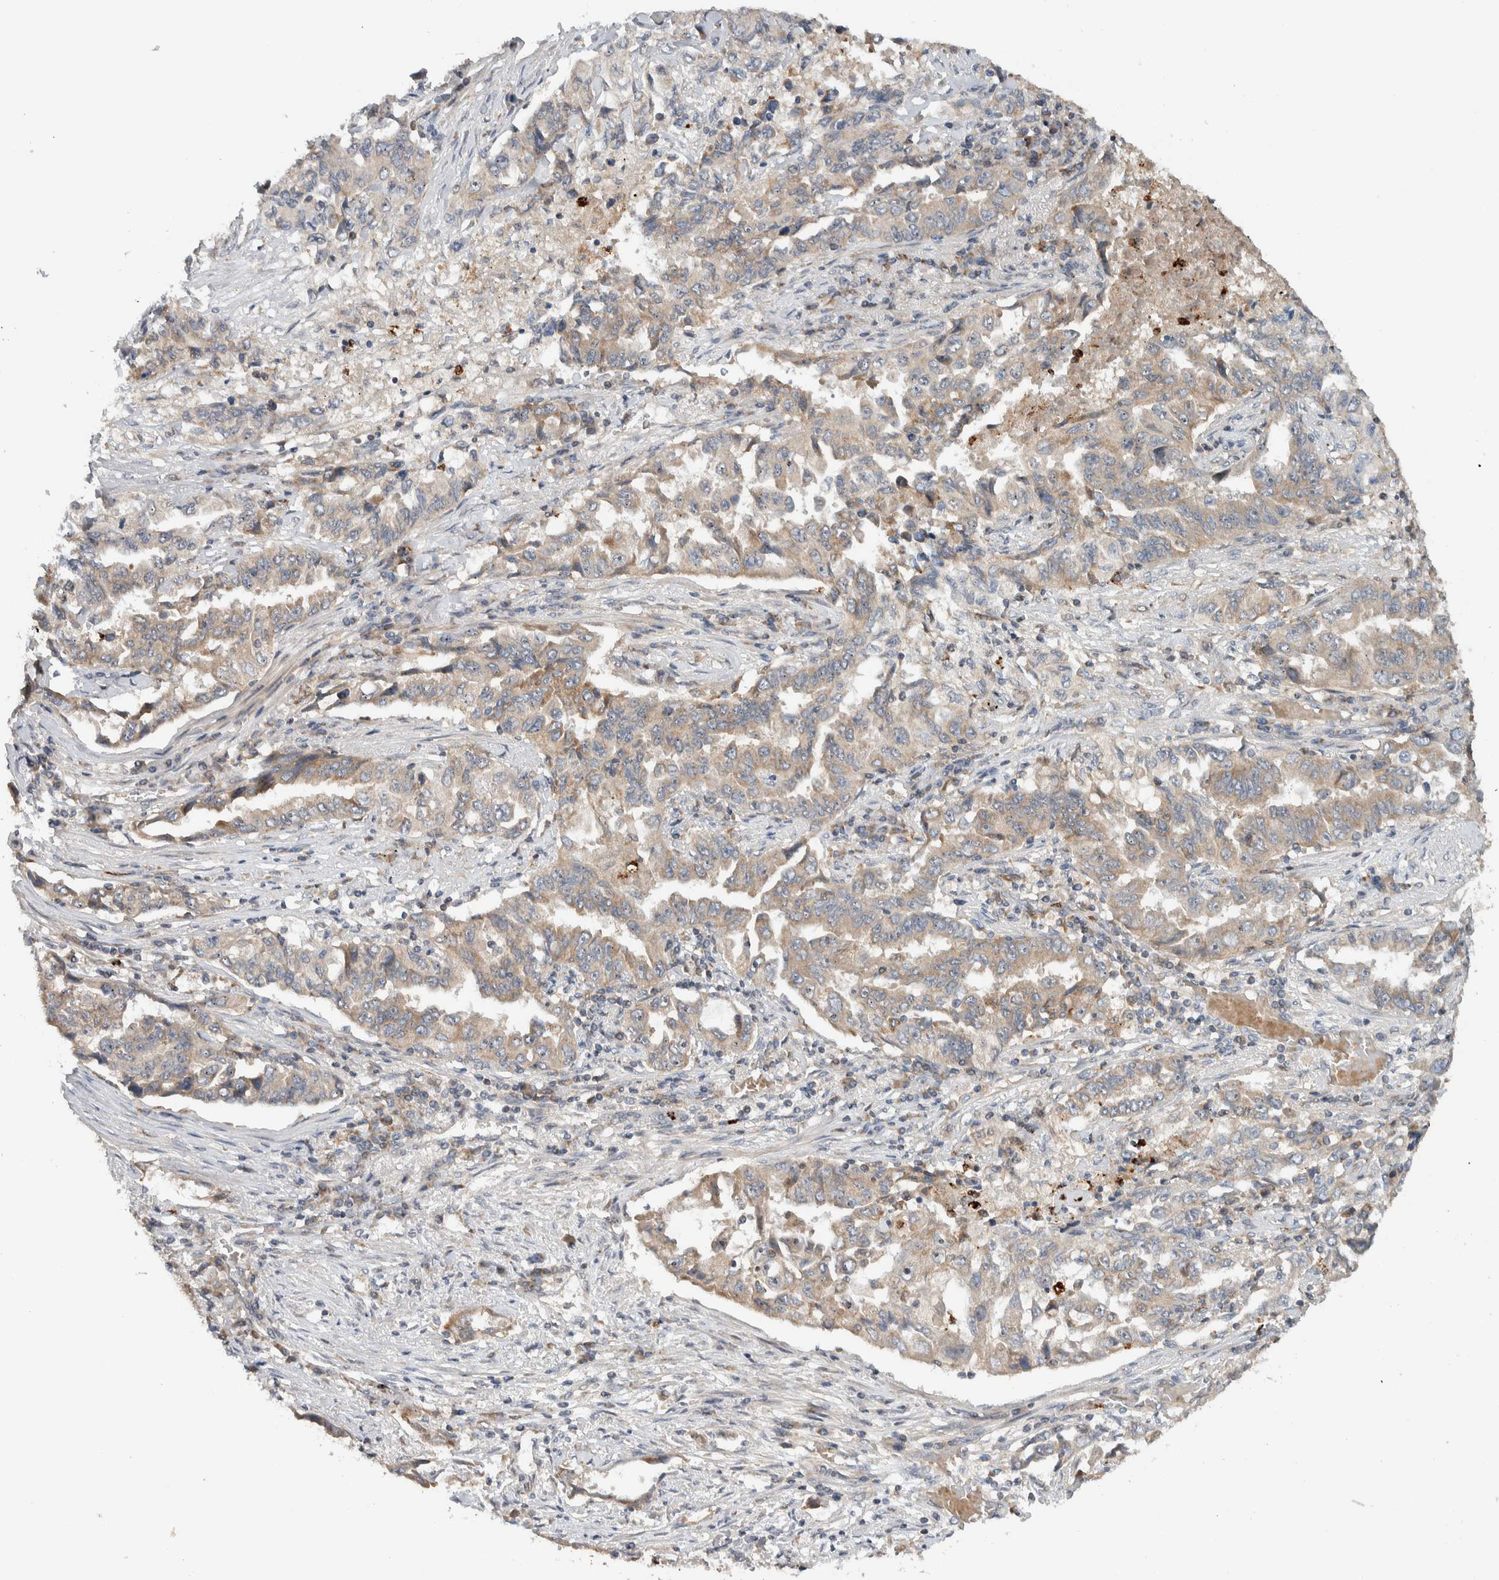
{"staining": {"intensity": "weak", "quantity": ">75%", "location": "cytoplasmic/membranous"}, "tissue": "lung cancer", "cell_type": "Tumor cells", "image_type": "cancer", "snomed": [{"axis": "morphology", "description": "Adenocarcinoma, NOS"}, {"axis": "topography", "description": "Lung"}], "caption": "Lung cancer stained with DAB immunohistochemistry (IHC) reveals low levels of weak cytoplasmic/membranous staining in approximately >75% of tumor cells.", "gene": "VPS53", "patient": {"sex": "female", "age": 51}}